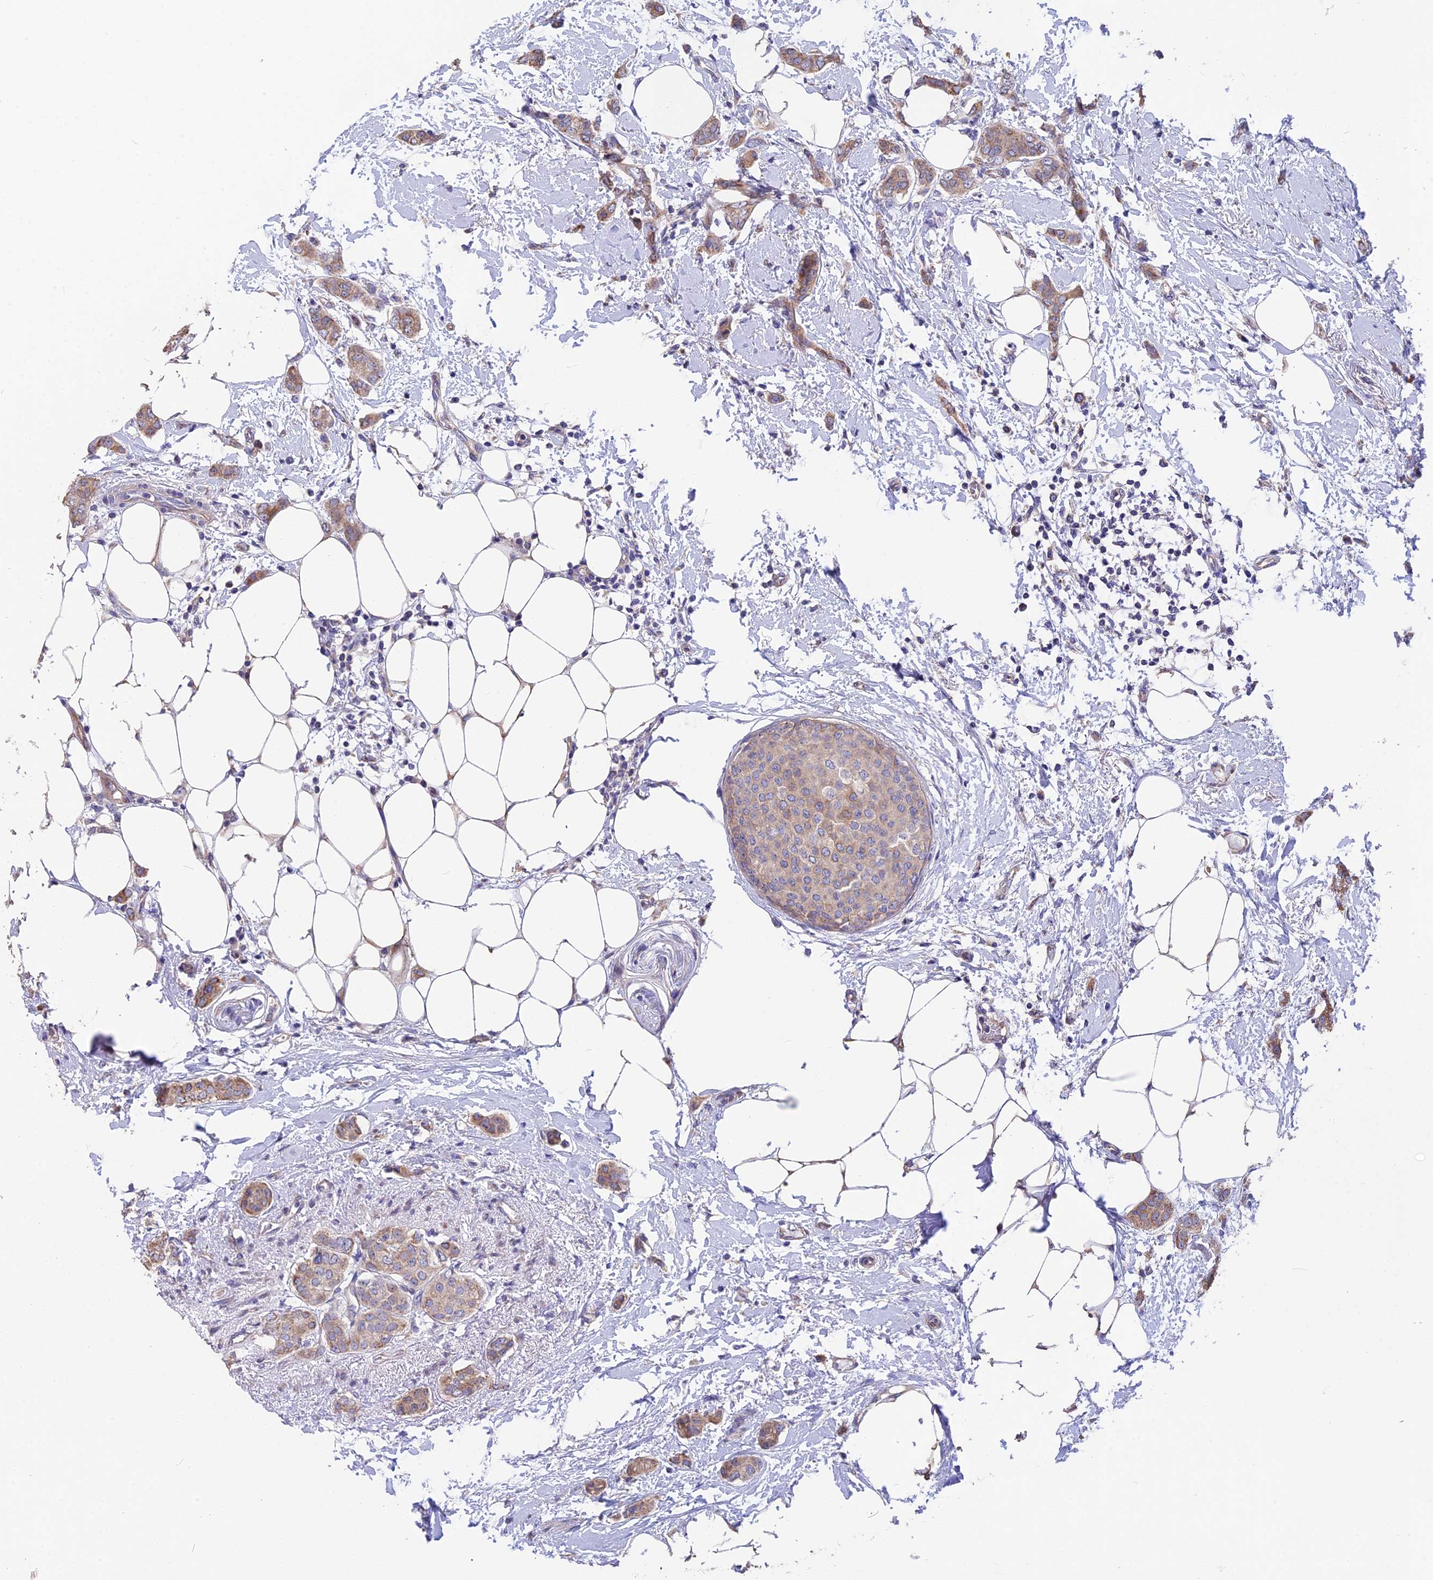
{"staining": {"intensity": "moderate", "quantity": ">75%", "location": "cytoplasmic/membranous"}, "tissue": "breast cancer", "cell_type": "Tumor cells", "image_type": "cancer", "snomed": [{"axis": "morphology", "description": "Duct carcinoma"}, {"axis": "topography", "description": "Breast"}], "caption": "A brown stain shows moderate cytoplasmic/membranous expression of a protein in human breast infiltrating ductal carcinoma tumor cells. (Stains: DAB in brown, nuclei in blue, Microscopy: brightfield microscopy at high magnification).", "gene": "CYP2U1", "patient": {"sex": "female", "age": 72}}